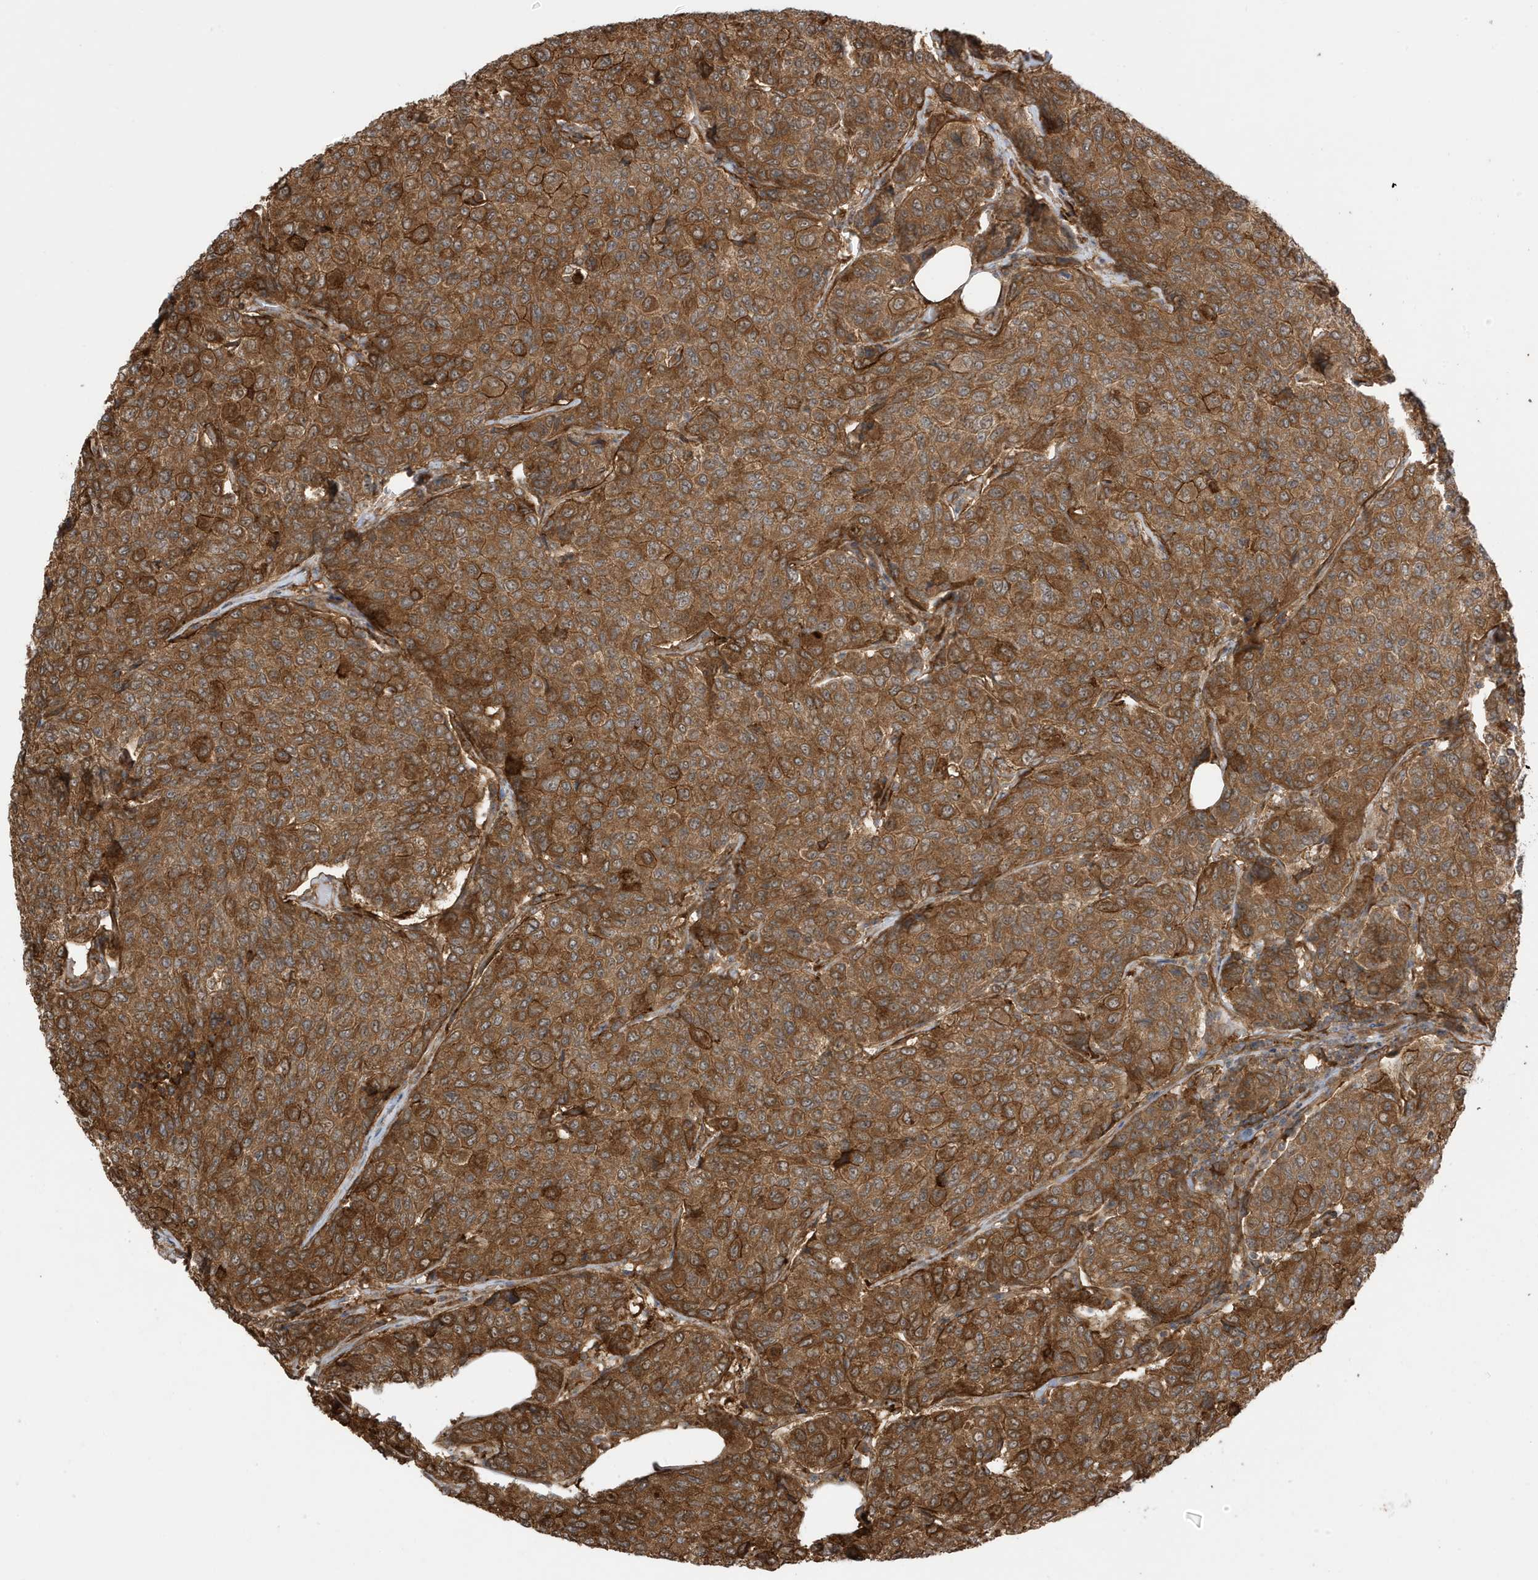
{"staining": {"intensity": "strong", "quantity": ">75%", "location": "cytoplasmic/membranous"}, "tissue": "breast cancer", "cell_type": "Tumor cells", "image_type": "cancer", "snomed": [{"axis": "morphology", "description": "Duct carcinoma"}, {"axis": "topography", "description": "Breast"}], "caption": "Tumor cells display strong cytoplasmic/membranous positivity in about >75% of cells in infiltrating ductal carcinoma (breast).", "gene": "CDC42EP3", "patient": {"sex": "female", "age": 55}}